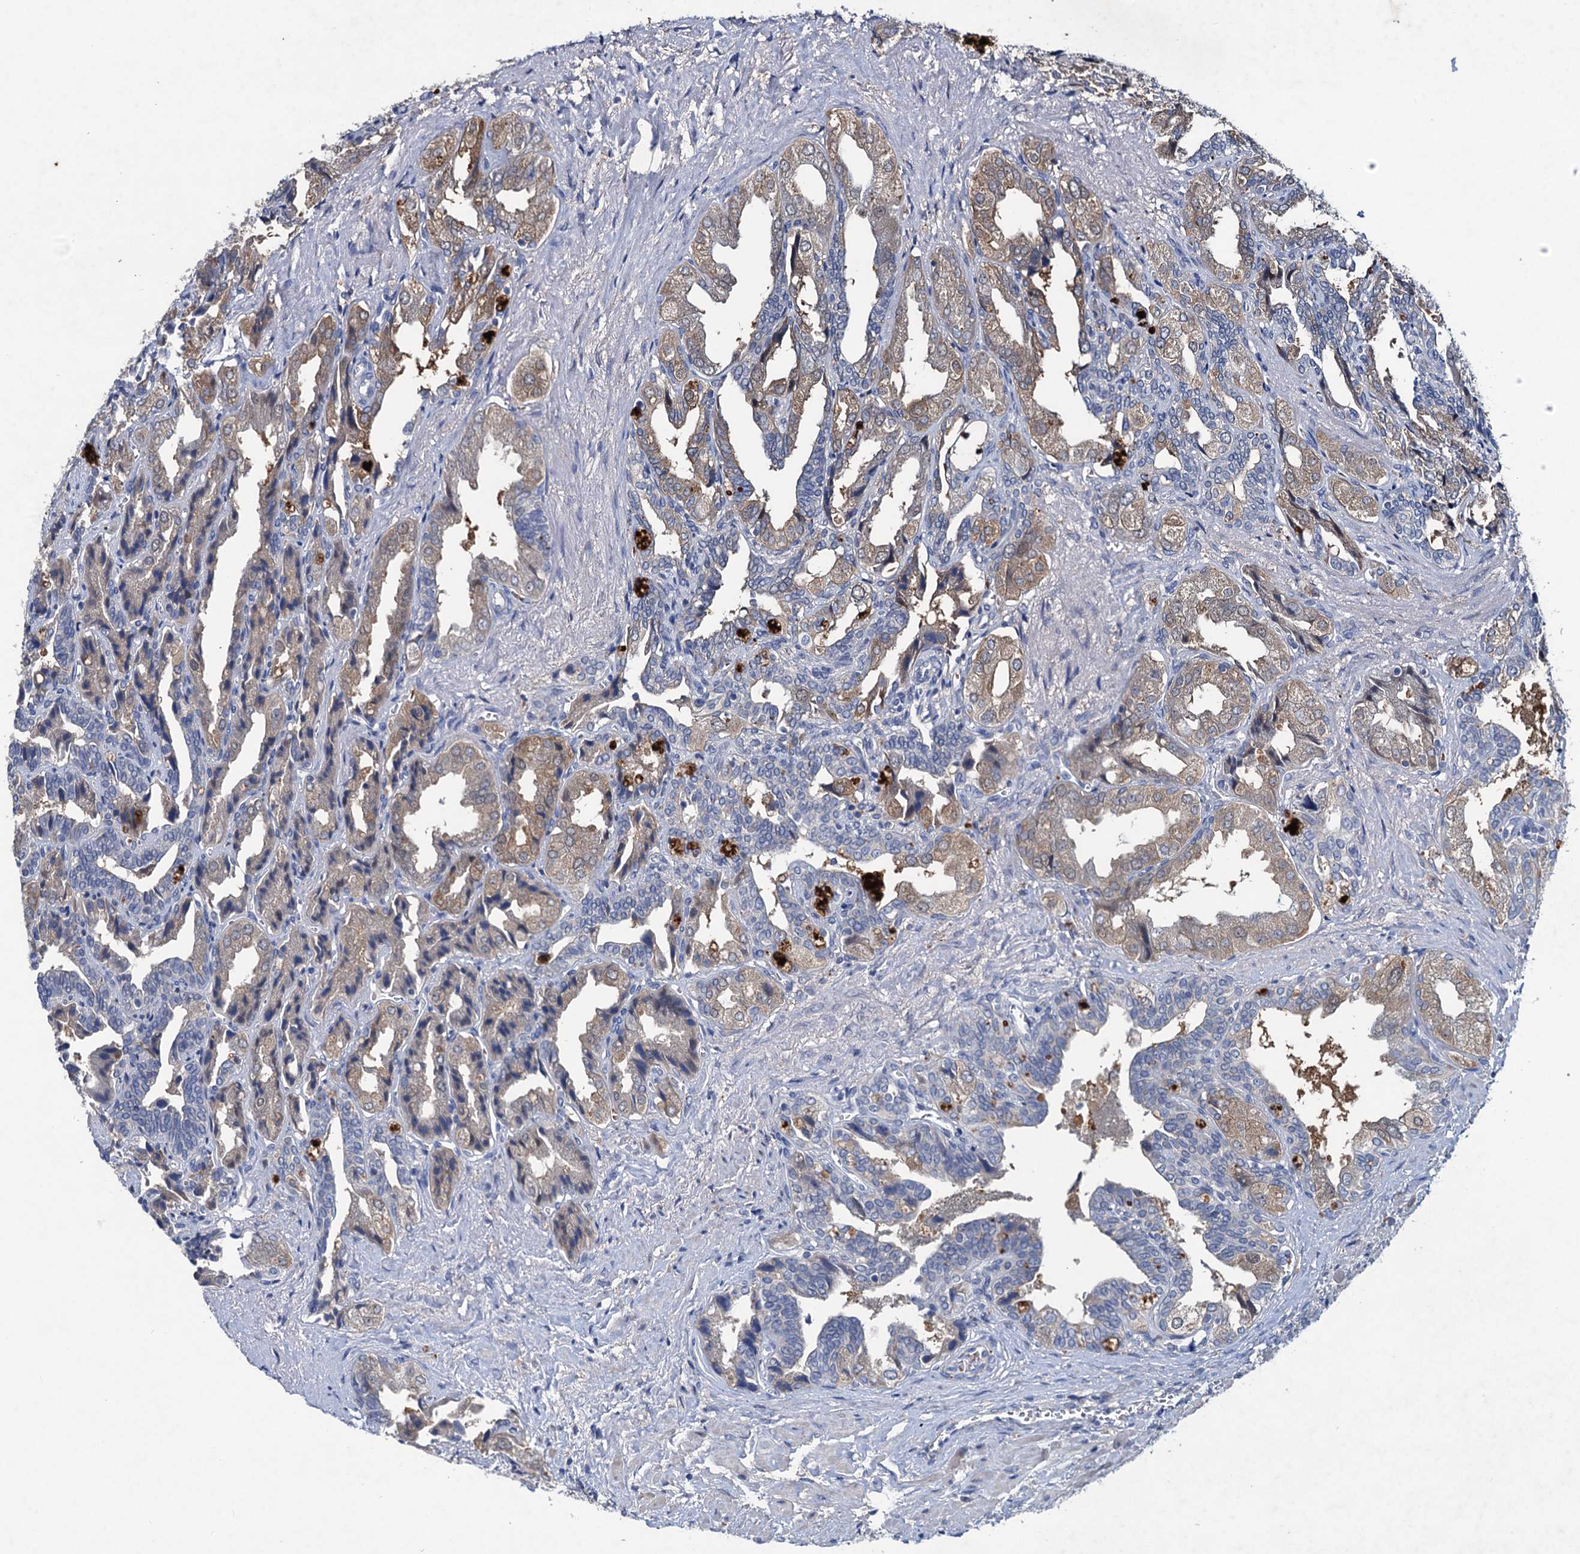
{"staining": {"intensity": "moderate", "quantity": ">75%", "location": "cytoplasmic/membranous"}, "tissue": "seminal vesicle", "cell_type": "Glandular cells", "image_type": "normal", "snomed": [{"axis": "morphology", "description": "Normal tissue, NOS"}, {"axis": "topography", "description": "Seminal veicle"}], "caption": "Protein analysis of normal seminal vesicle reveals moderate cytoplasmic/membranous expression in approximately >75% of glandular cells.", "gene": "RTKN2", "patient": {"sex": "male", "age": 63}}